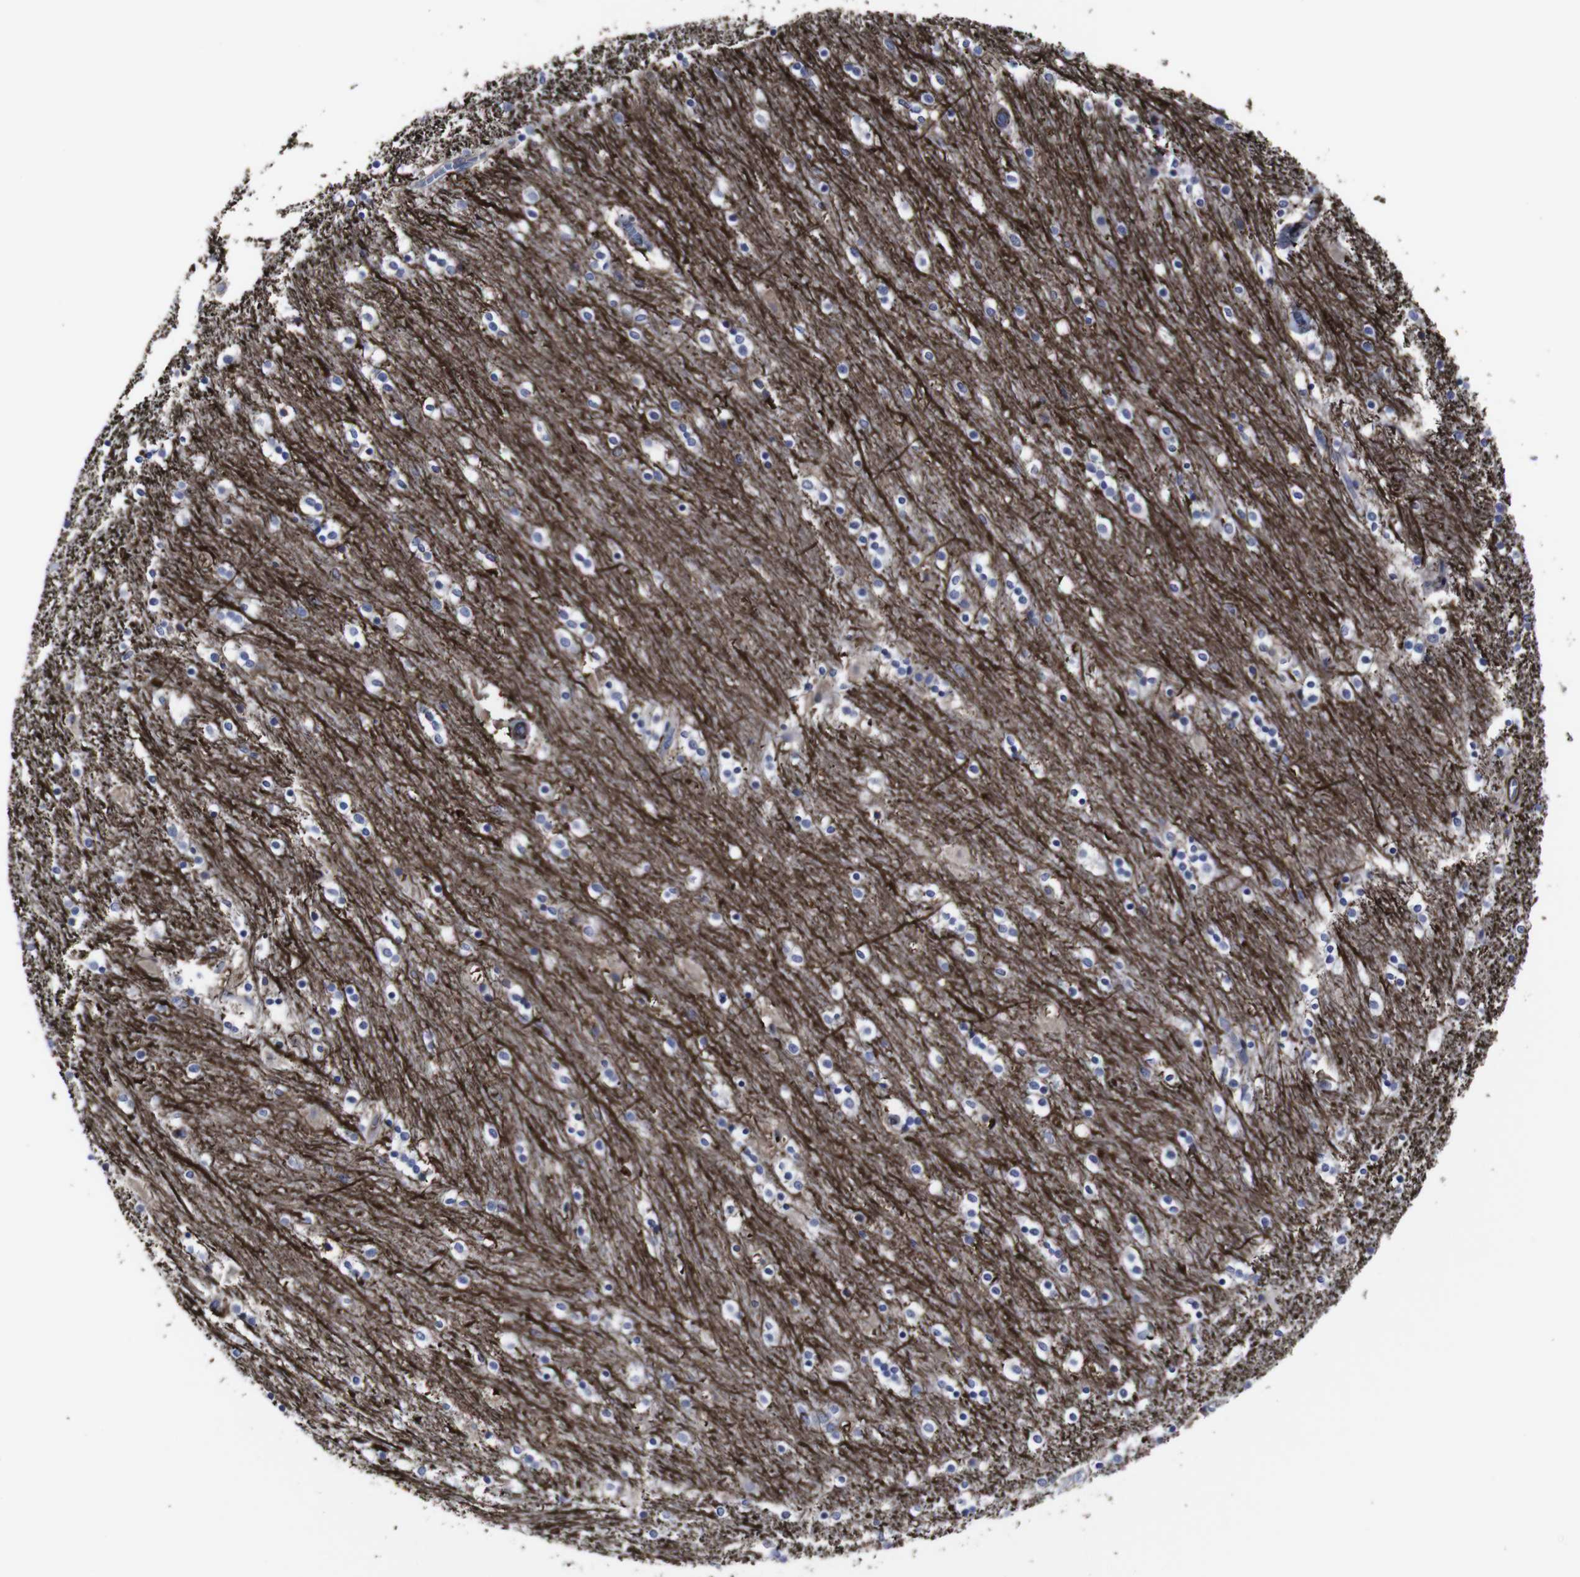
{"staining": {"intensity": "negative", "quantity": "none", "location": "none"}, "tissue": "caudate", "cell_type": "Glial cells", "image_type": "normal", "snomed": [{"axis": "morphology", "description": "Normal tissue, NOS"}, {"axis": "topography", "description": "Lateral ventricle wall"}], "caption": "This histopathology image is of unremarkable caudate stained with immunohistochemistry (IHC) to label a protein in brown with the nuclei are counter-stained blue. There is no expression in glial cells. Brightfield microscopy of immunohistochemistry (IHC) stained with DAB (brown) and hematoxylin (blue), captured at high magnification.", "gene": "SNCG", "patient": {"sex": "female", "age": 54}}